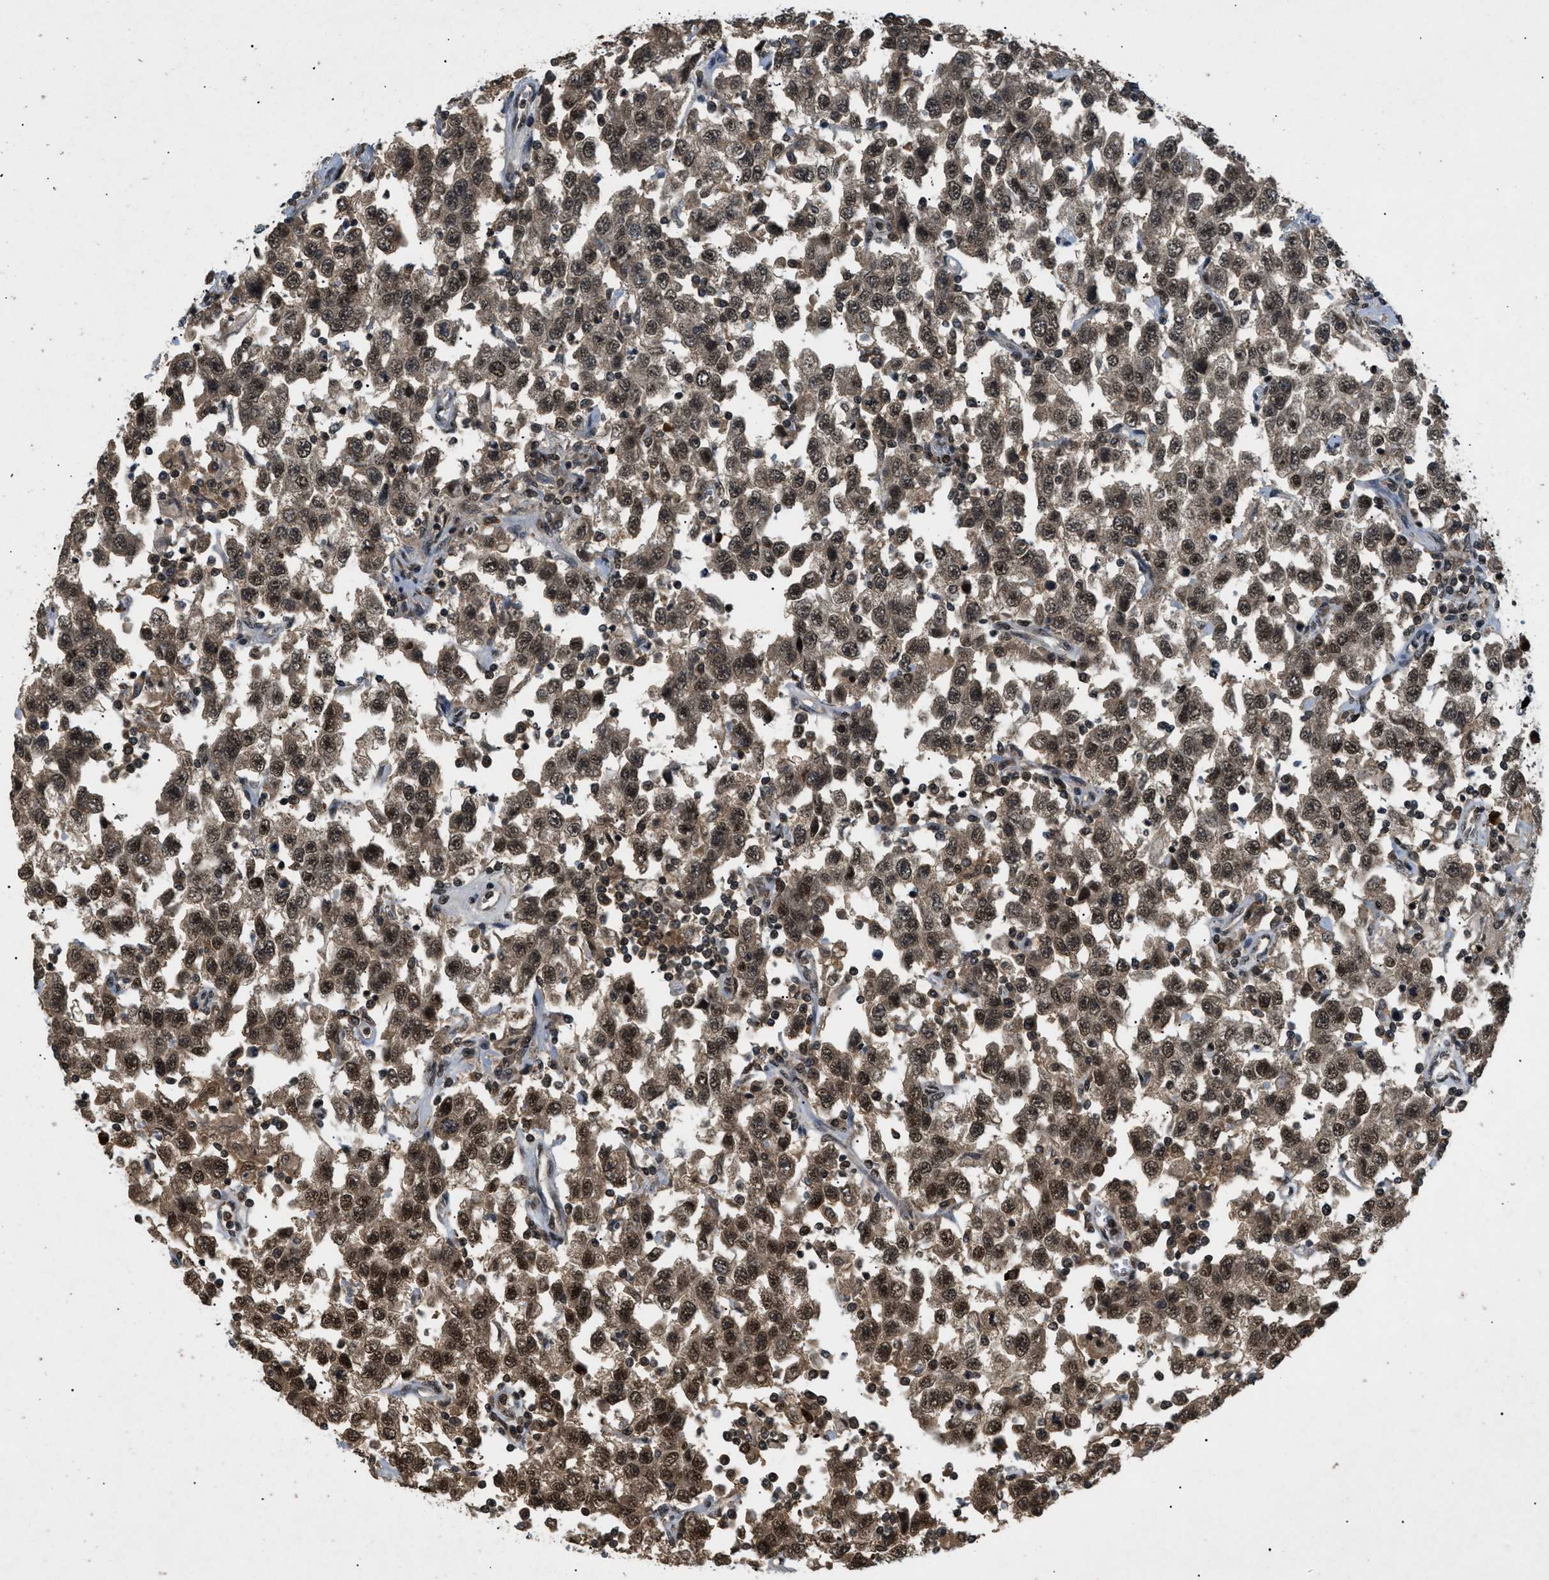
{"staining": {"intensity": "strong", "quantity": ">75%", "location": "nuclear"}, "tissue": "testis cancer", "cell_type": "Tumor cells", "image_type": "cancer", "snomed": [{"axis": "morphology", "description": "Seminoma, NOS"}, {"axis": "topography", "description": "Testis"}], "caption": "Testis seminoma stained for a protein reveals strong nuclear positivity in tumor cells.", "gene": "RBM5", "patient": {"sex": "male", "age": 41}}